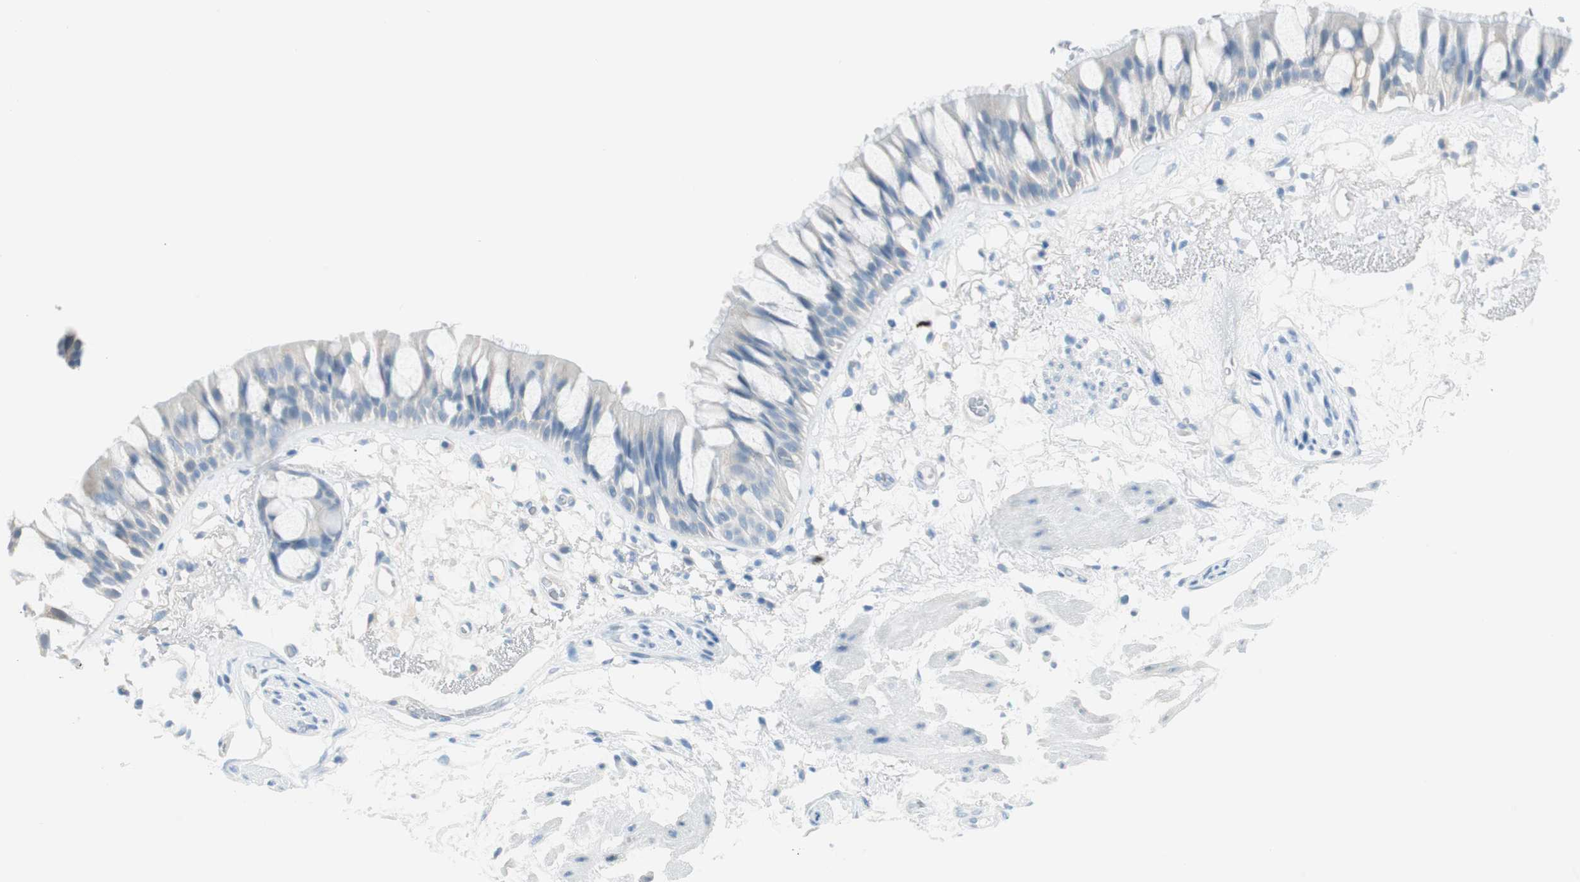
{"staining": {"intensity": "negative", "quantity": "none", "location": "none"}, "tissue": "bronchus", "cell_type": "Respiratory epithelial cells", "image_type": "normal", "snomed": [{"axis": "morphology", "description": "Normal tissue, NOS"}, {"axis": "topography", "description": "Bronchus"}], "caption": "Immunohistochemical staining of unremarkable human bronchus demonstrates no significant staining in respiratory epithelial cells.", "gene": "TNFRSF13C", "patient": {"sex": "male", "age": 66}}